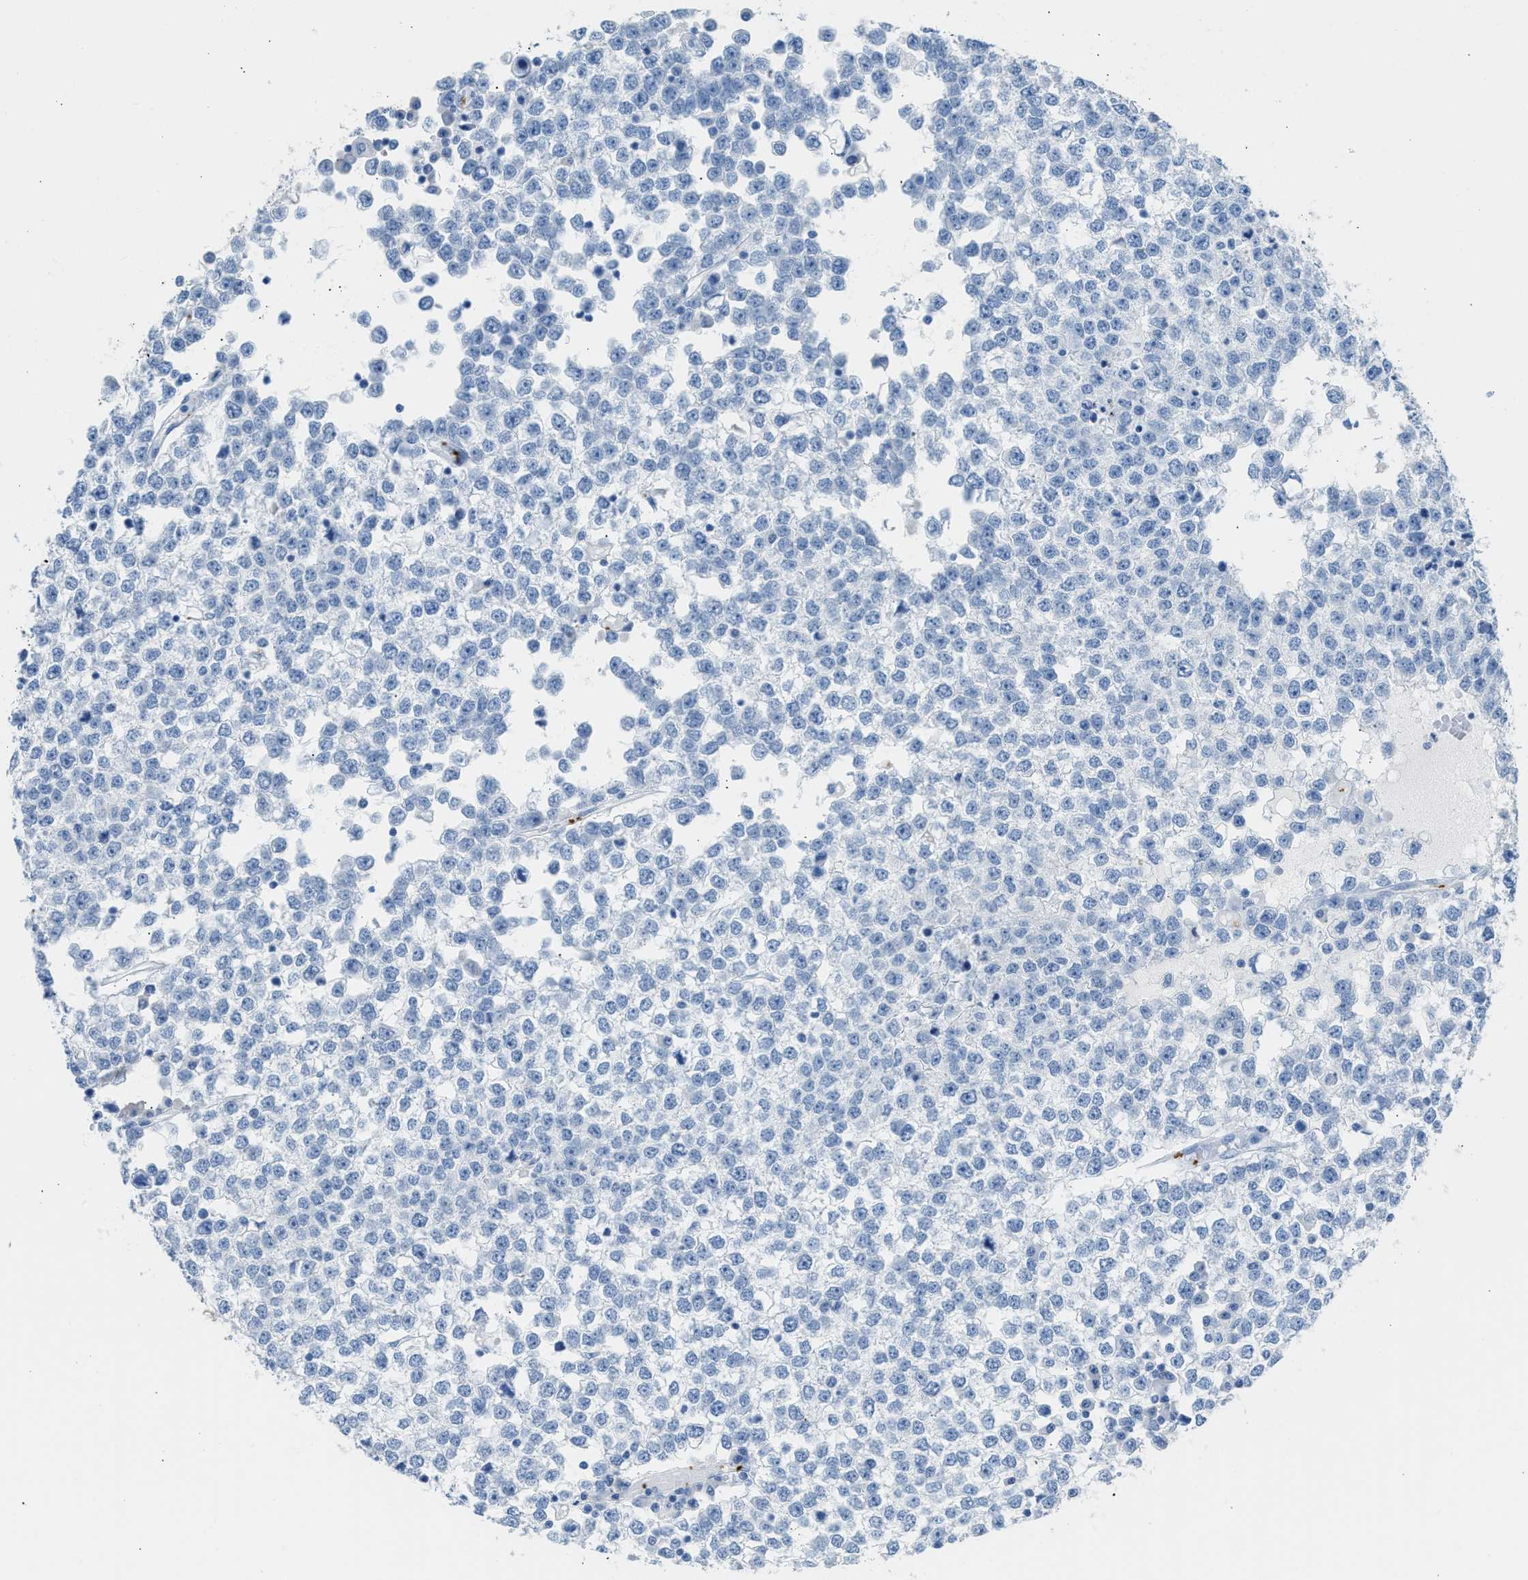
{"staining": {"intensity": "negative", "quantity": "none", "location": "none"}, "tissue": "testis cancer", "cell_type": "Tumor cells", "image_type": "cancer", "snomed": [{"axis": "morphology", "description": "Seminoma, NOS"}, {"axis": "topography", "description": "Testis"}], "caption": "High magnification brightfield microscopy of testis cancer stained with DAB (brown) and counterstained with hematoxylin (blue): tumor cells show no significant positivity.", "gene": "FAIM2", "patient": {"sex": "male", "age": 65}}